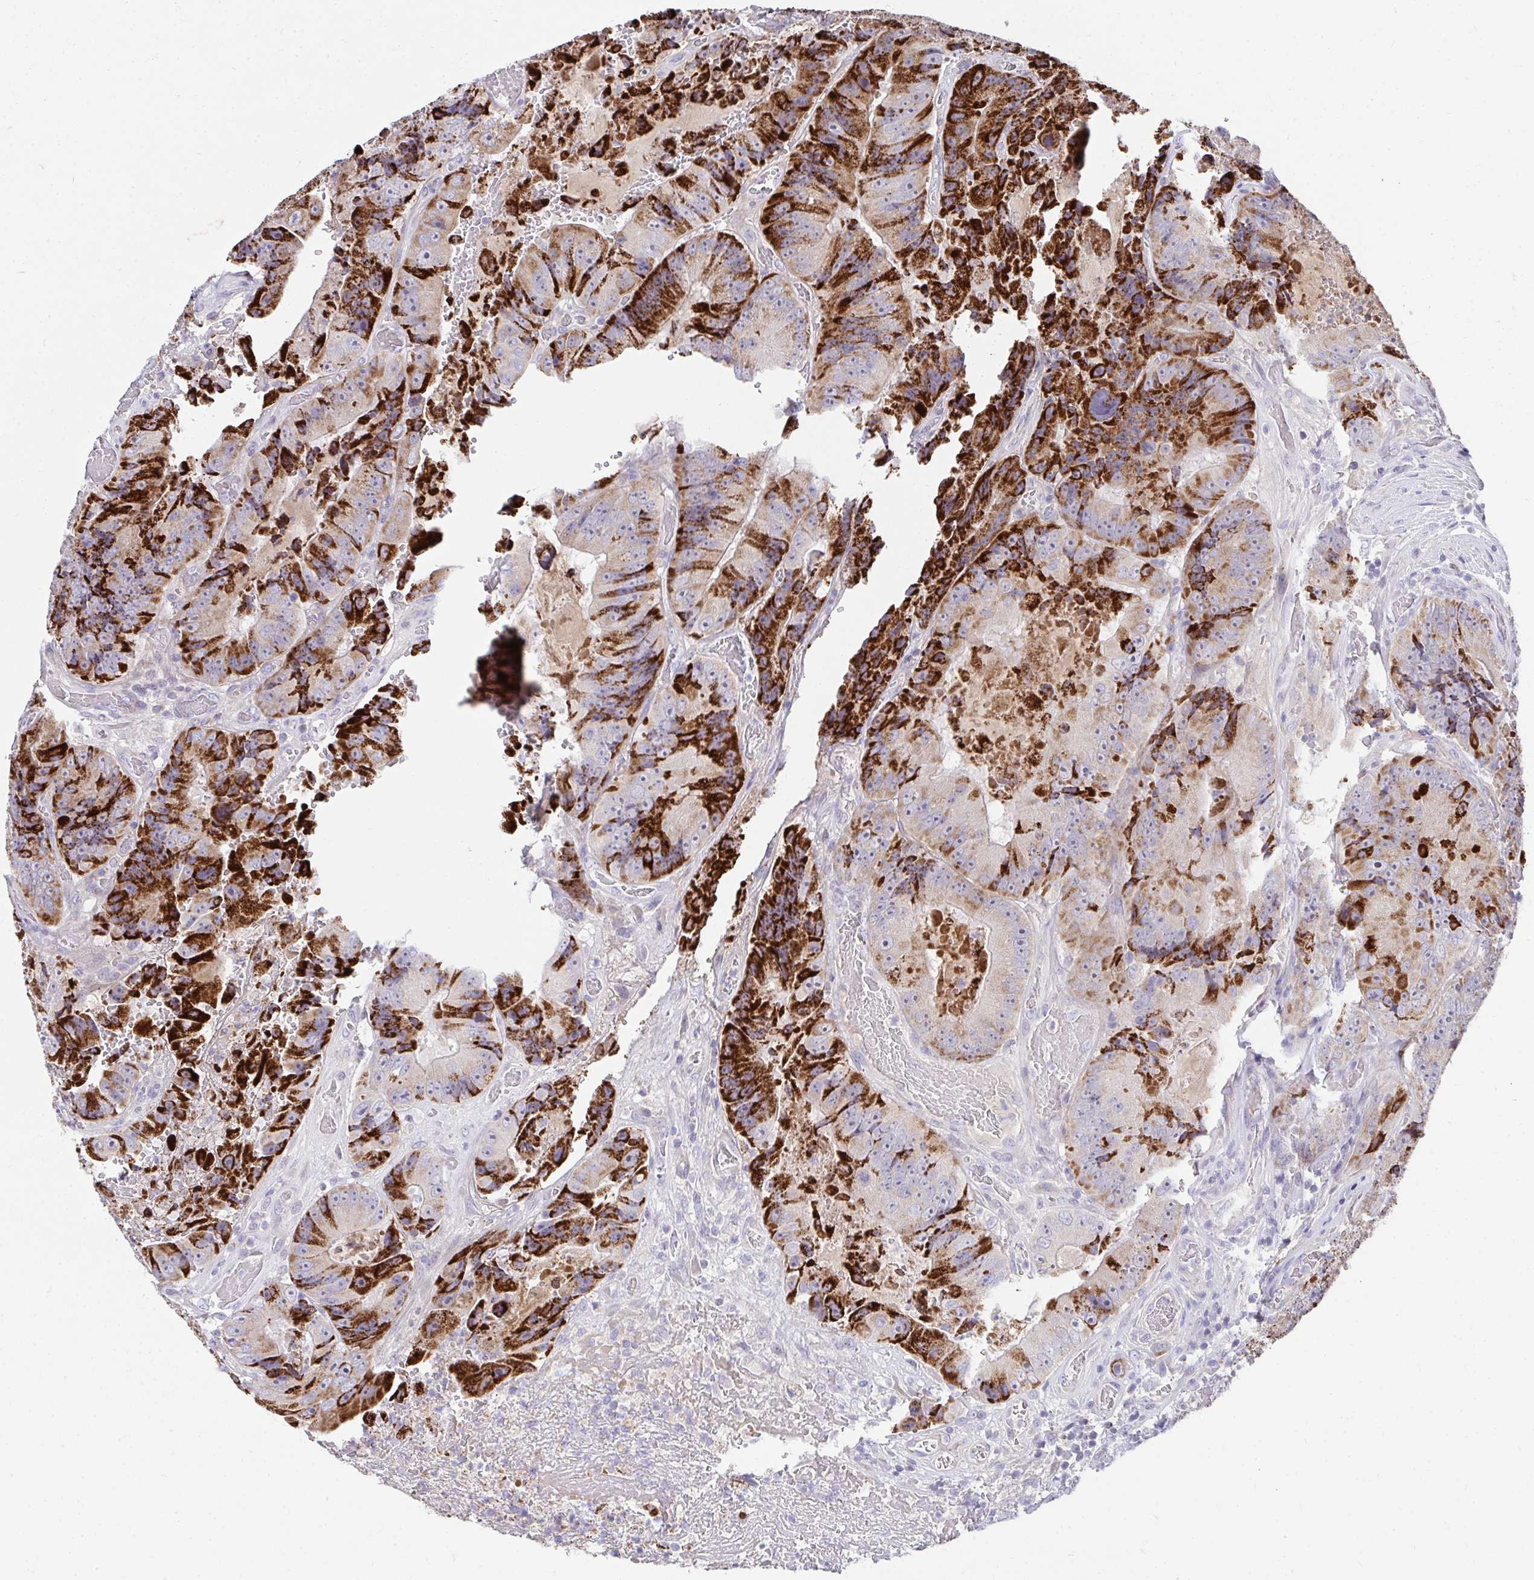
{"staining": {"intensity": "strong", "quantity": ">75%", "location": "cytoplasmic/membranous"}, "tissue": "colorectal cancer", "cell_type": "Tumor cells", "image_type": "cancer", "snomed": [{"axis": "morphology", "description": "Adenocarcinoma, NOS"}, {"axis": "topography", "description": "Colon"}], "caption": "The photomicrograph shows immunohistochemical staining of adenocarcinoma (colorectal). There is strong cytoplasmic/membranous expression is seen in approximately >75% of tumor cells.", "gene": "PRRG3", "patient": {"sex": "female", "age": 86}}